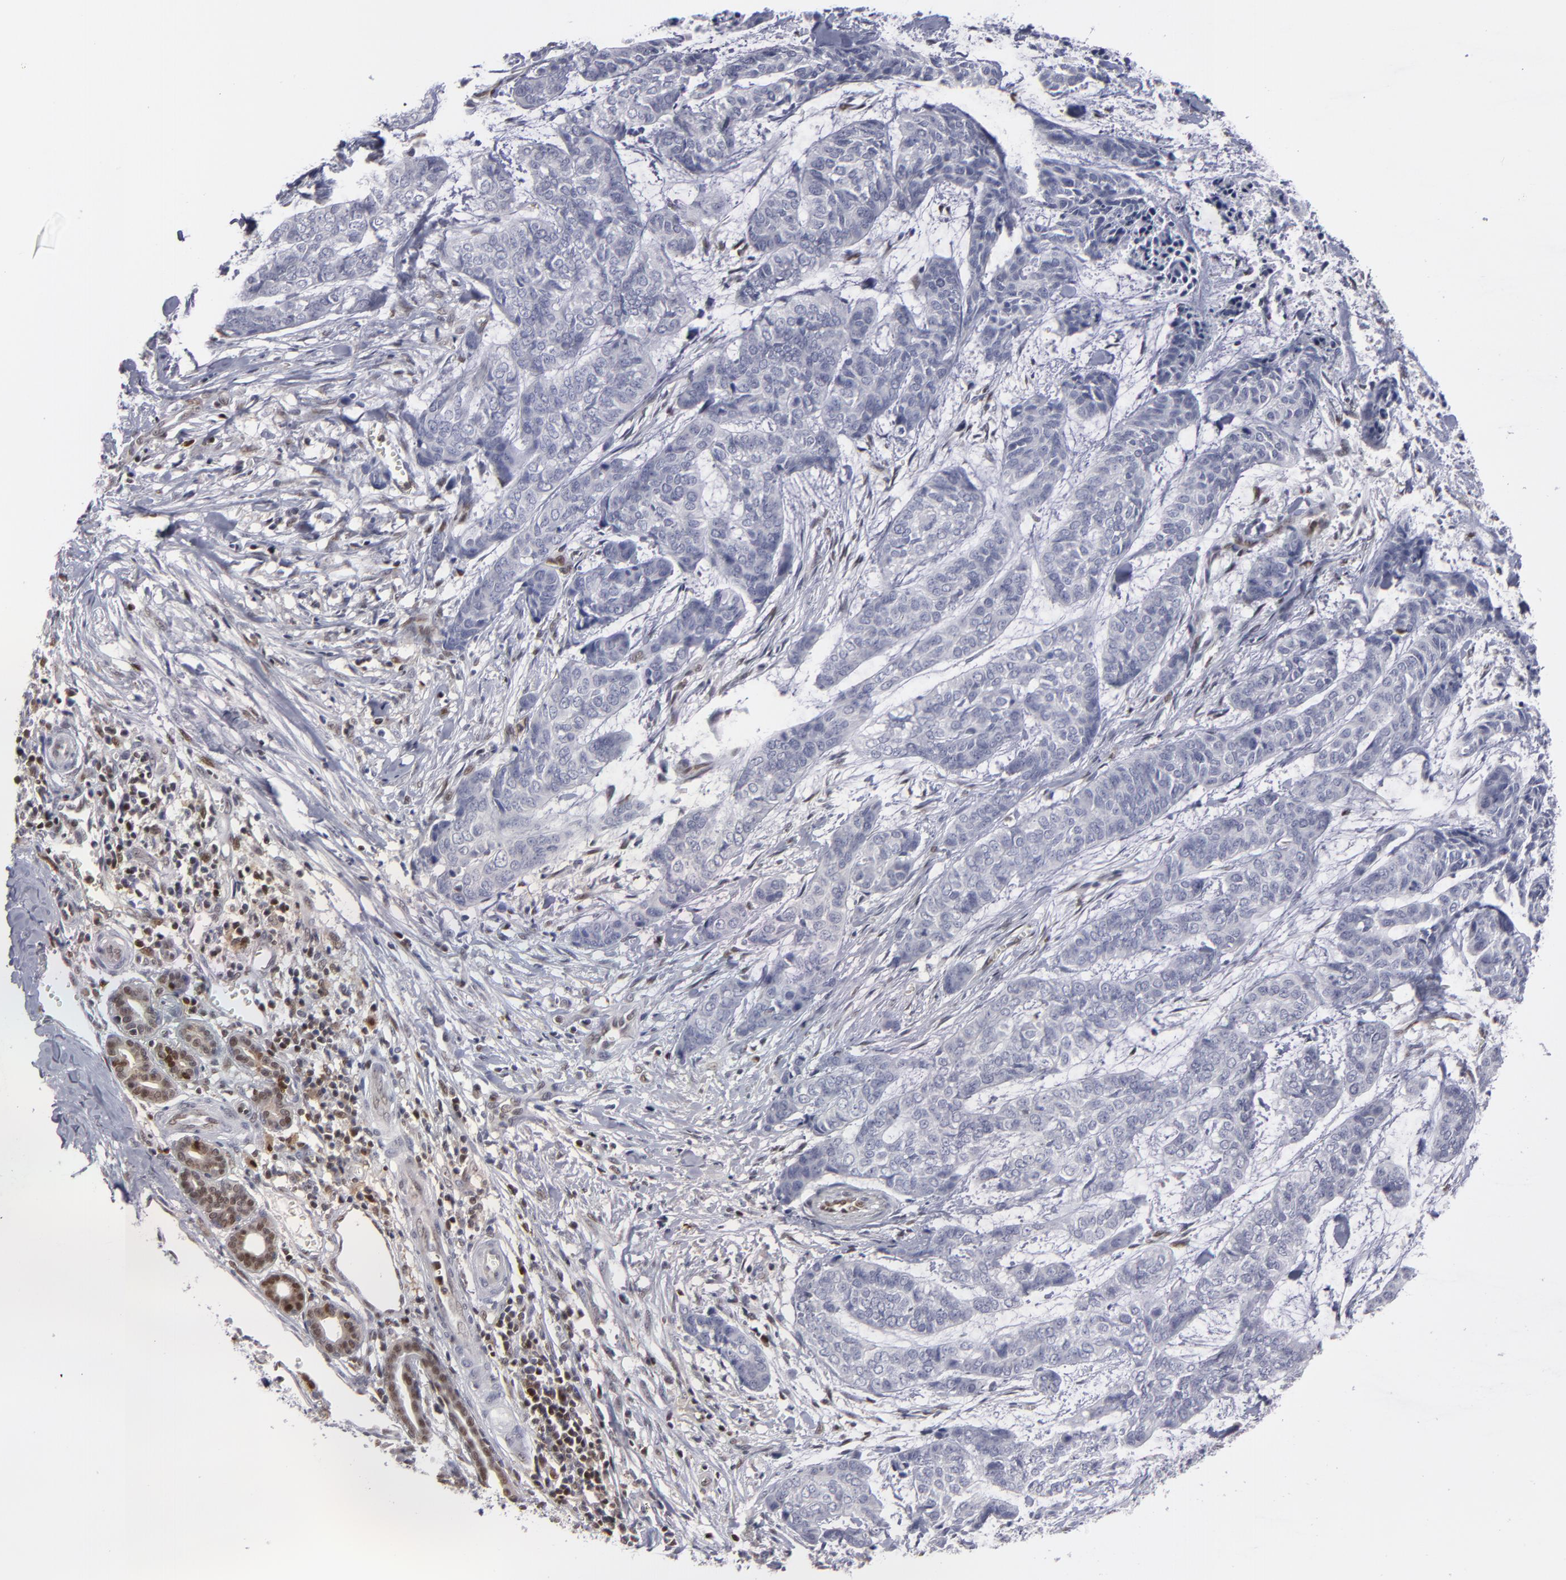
{"staining": {"intensity": "negative", "quantity": "none", "location": "none"}, "tissue": "skin cancer", "cell_type": "Tumor cells", "image_type": "cancer", "snomed": [{"axis": "morphology", "description": "Basal cell carcinoma"}, {"axis": "topography", "description": "Skin"}], "caption": "The micrograph displays no significant expression in tumor cells of skin cancer (basal cell carcinoma). Brightfield microscopy of IHC stained with DAB (brown) and hematoxylin (blue), captured at high magnification.", "gene": "GSR", "patient": {"sex": "female", "age": 64}}